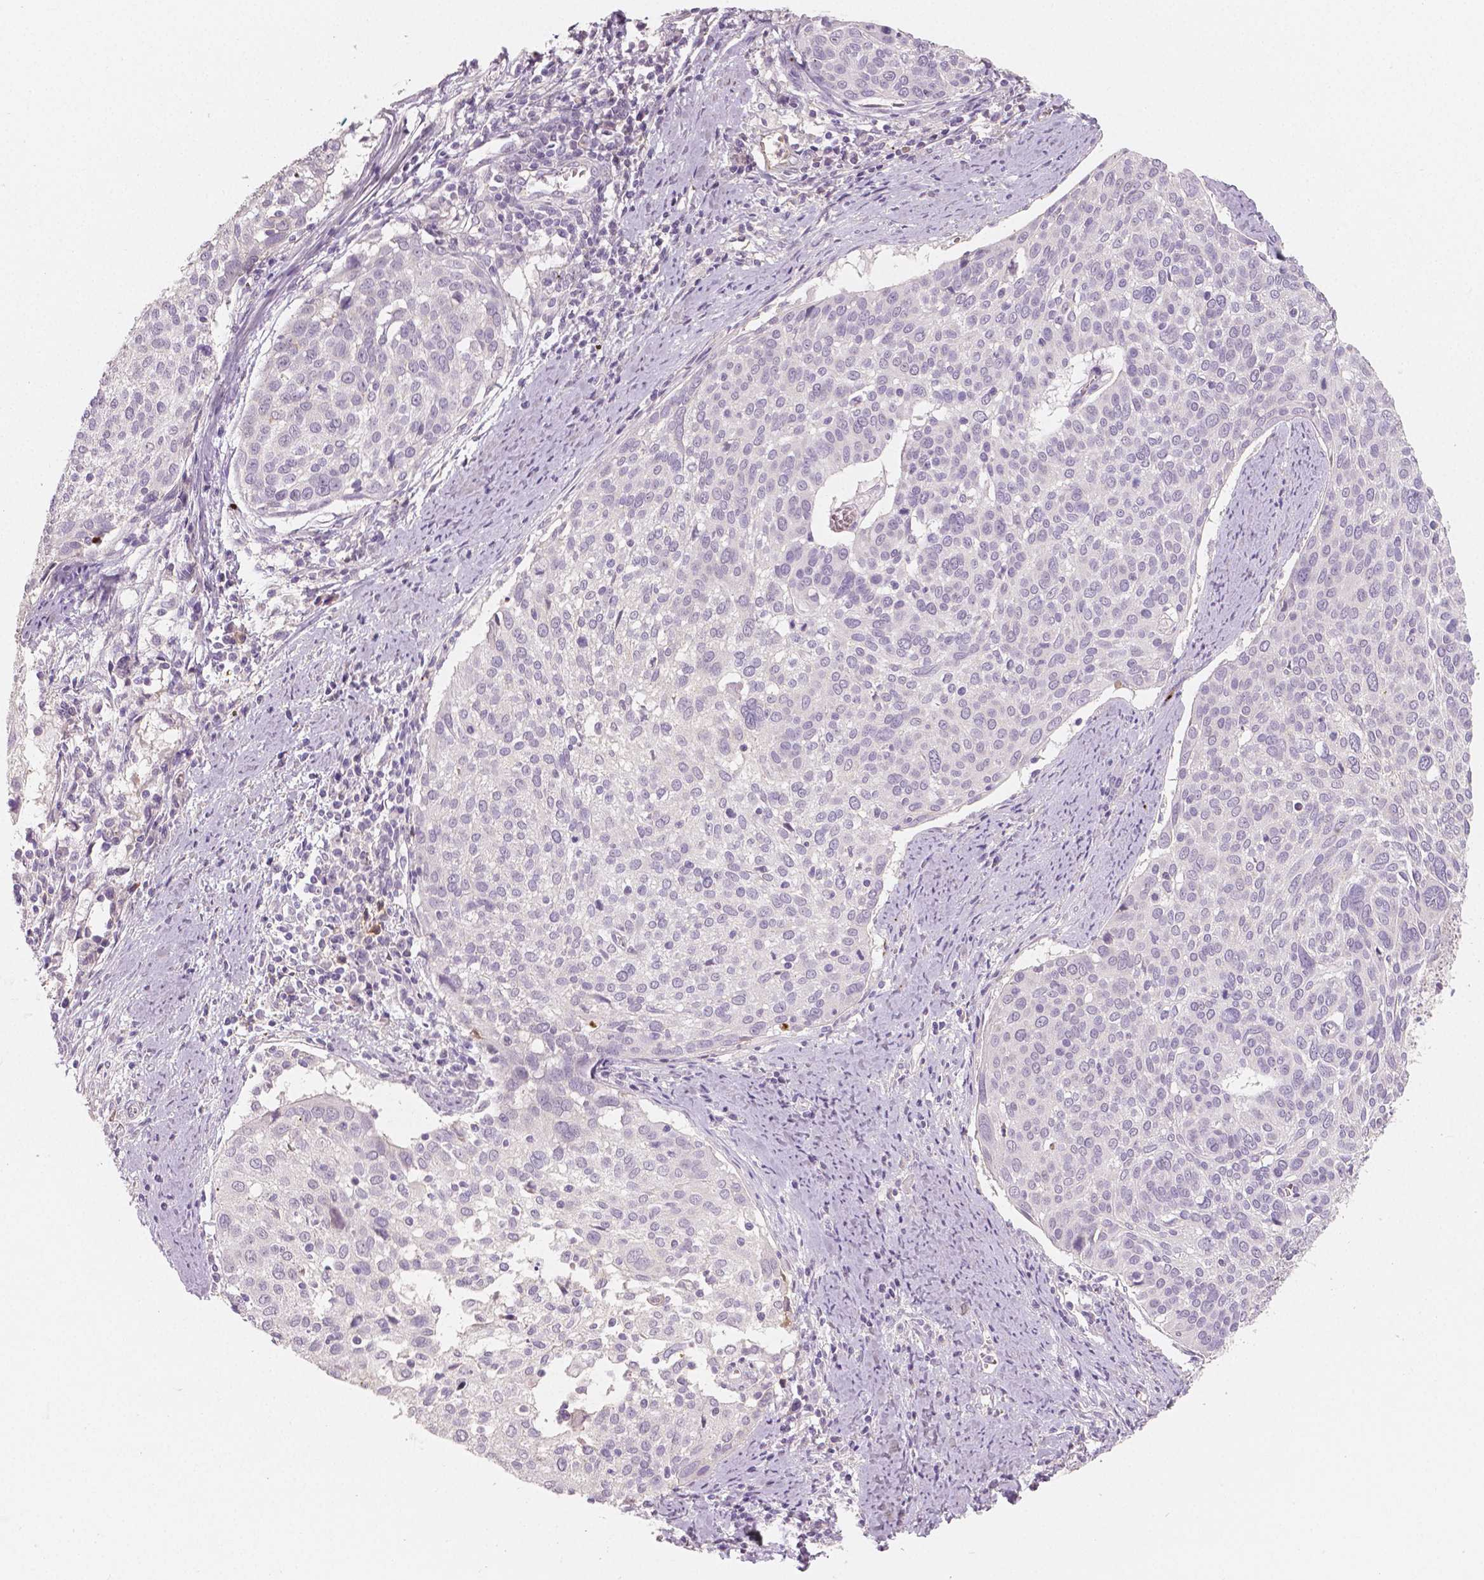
{"staining": {"intensity": "negative", "quantity": "none", "location": "none"}, "tissue": "cervical cancer", "cell_type": "Tumor cells", "image_type": "cancer", "snomed": [{"axis": "morphology", "description": "Squamous cell carcinoma, NOS"}, {"axis": "topography", "description": "Cervix"}], "caption": "Histopathology image shows no protein positivity in tumor cells of cervical squamous cell carcinoma tissue.", "gene": "APOA4", "patient": {"sex": "female", "age": 39}}